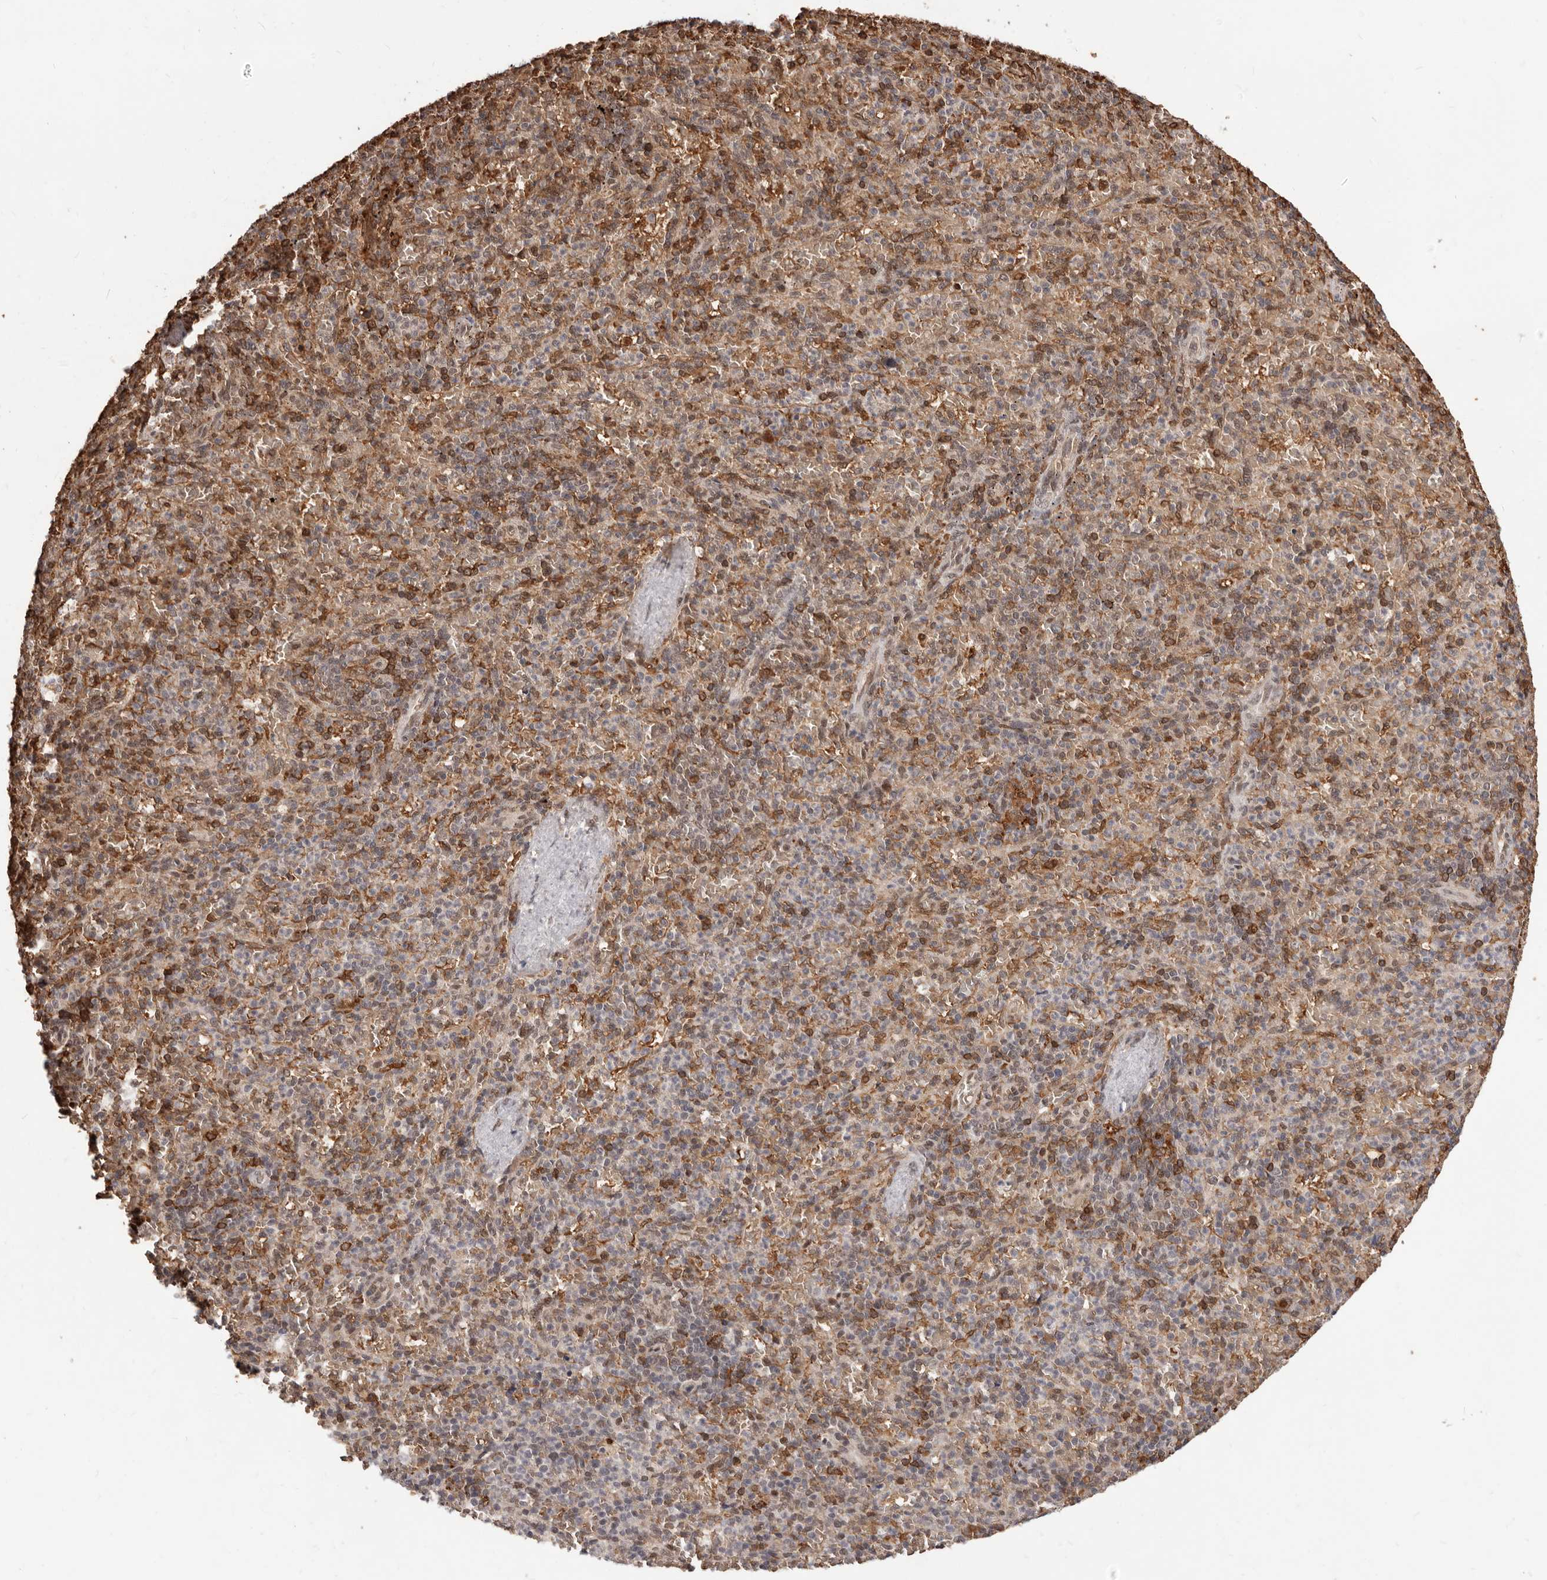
{"staining": {"intensity": "strong", "quantity": "25%-75%", "location": "cytoplasmic/membranous"}, "tissue": "spleen", "cell_type": "Cells in red pulp", "image_type": "normal", "snomed": [{"axis": "morphology", "description": "Normal tissue, NOS"}, {"axis": "topography", "description": "Spleen"}], "caption": "Cells in red pulp reveal high levels of strong cytoplasmic/membranous expression in approximately 25%-75% of cells in unremarkable human spleen. Using DAB (3,3'-diaminobenzidine) (brown) and hematoxylin (blue) stains, captured at high magnification using brightfield microscopy.", "gene": "NCOA3", "patient": {"sex": "female", "age": 74}}